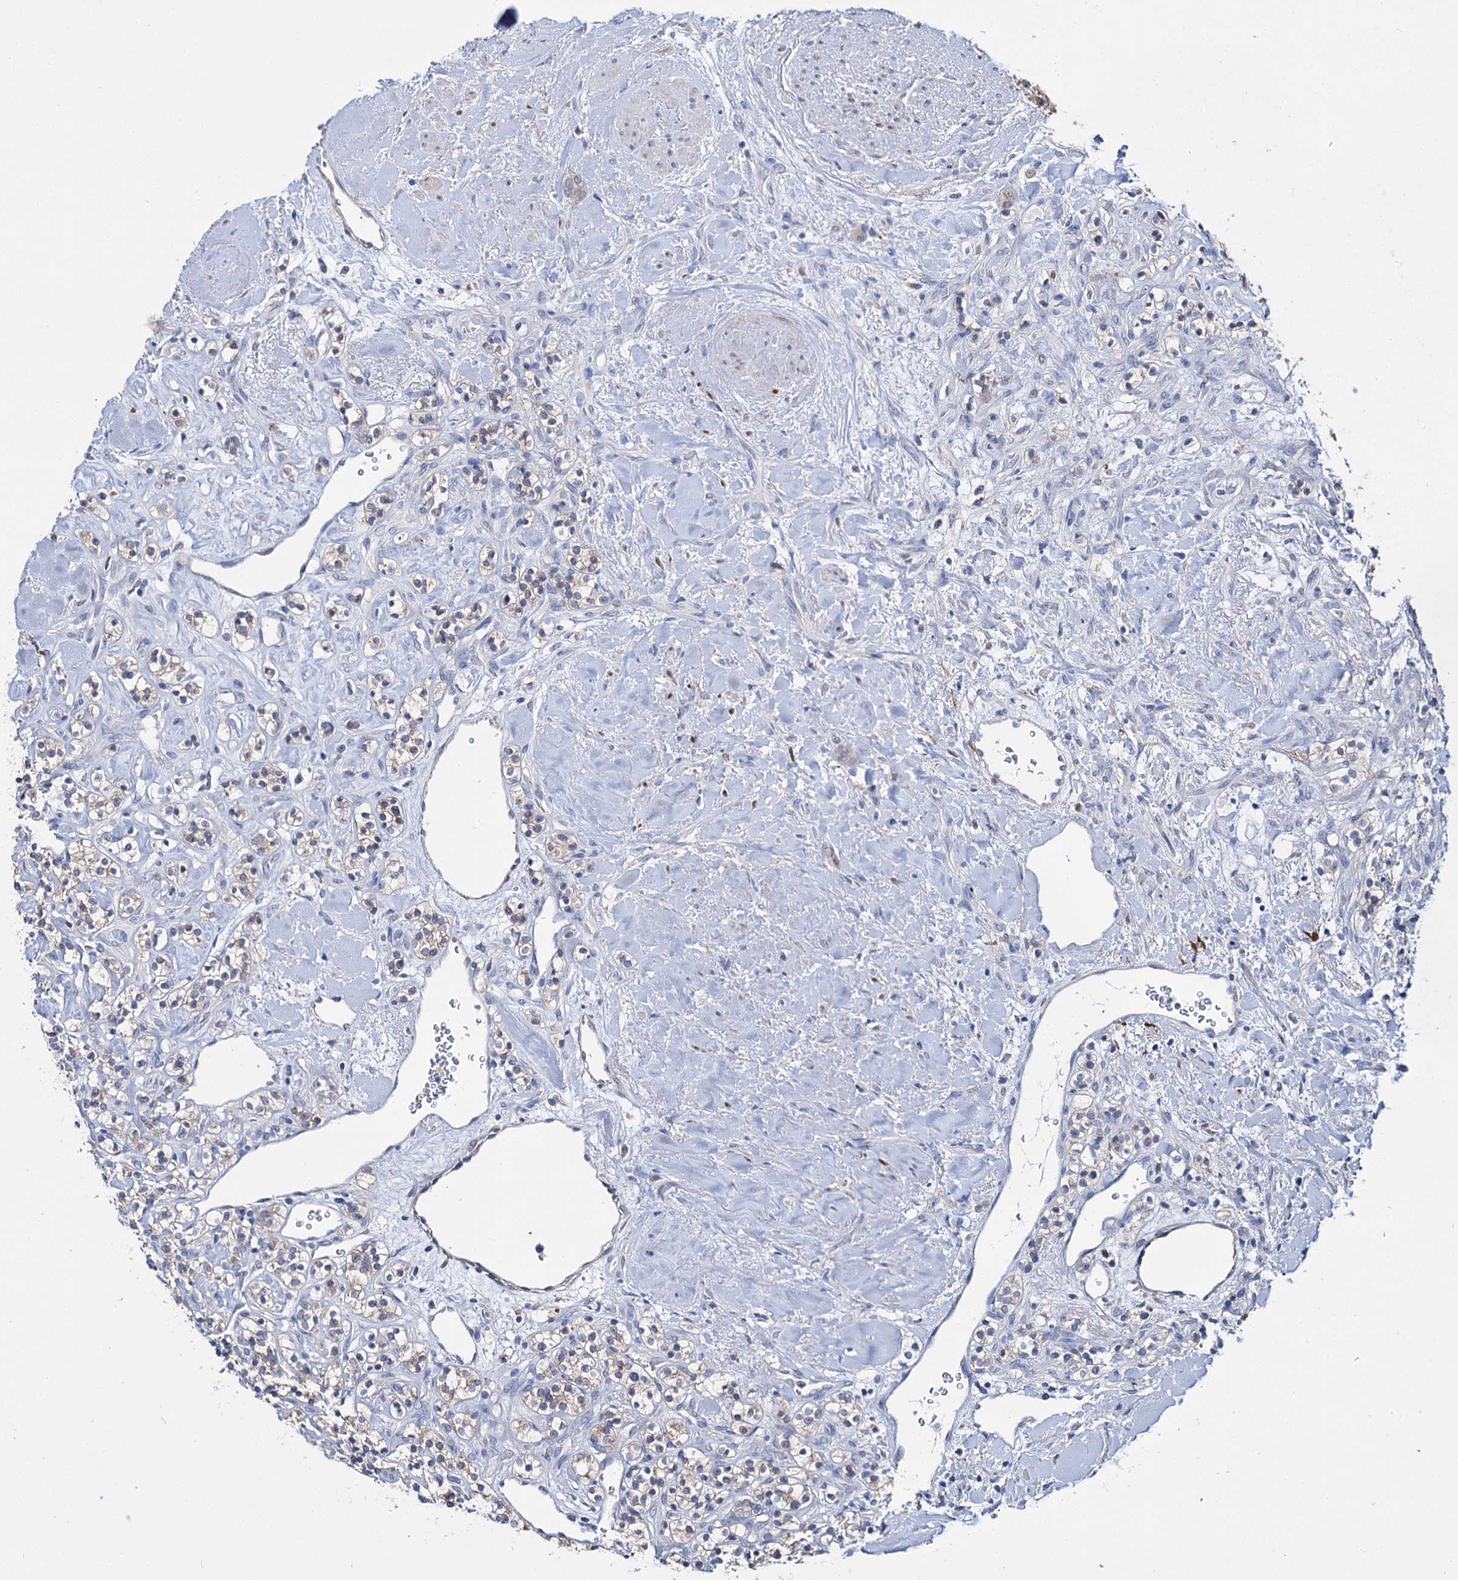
{"staining": {"intensity": "negative", "quantity": "none", "location": "none"}, "tissue": "renal cancer", "cell_type": "Tumor cells", "image_type": "cancer", "snomed": [{"axis": "morphology", "description": "Adenocarcinoma, NOS"}, {"axis": "topography", "description": "Kidney"}], "caption": "Renal cancer was stained to show a protein in brown. There is no significant staining in tumor cells. Brightfield microscopy of immunohistochemistry stained with DAB (brown) and hematoxylin (blue), captured at high magnification.", "gene": "LYZL4", "patient": {"sex": "male", "age": 77}}